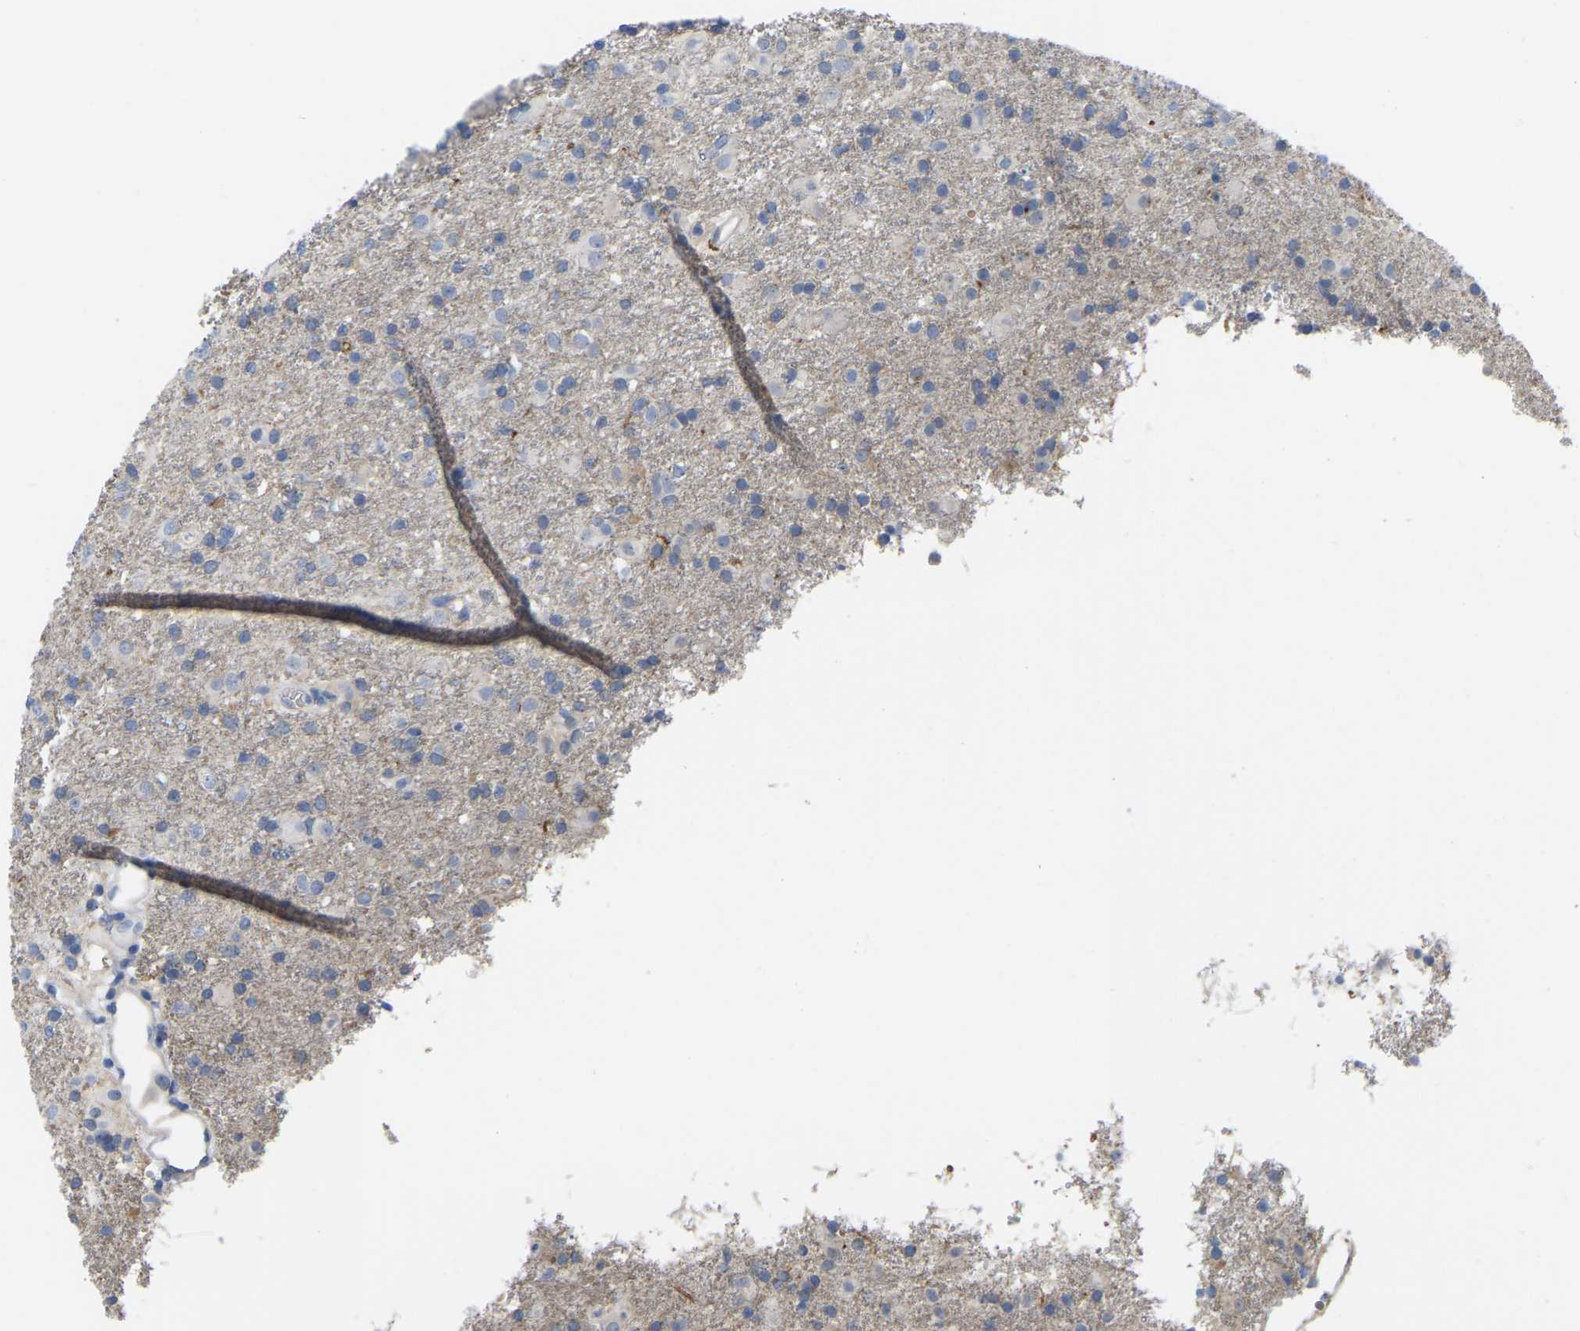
{"staining": {"intensity": "moderate", "quantity": "<25%", "location": "cytoplasmic/membranous"}, "tissue": "glioma", "cell_type": "Tumor cells", "image_type": "cancer", "snomed": [{"axis": "morphology", "description": "Glioma, malignant, Low grade"}, {"axis": "topography", "description": "Brain"}], "caption": "Protein staining shows moderate cytoplasmic/membranous expression in about <25% of tumor cells in glioma.", "gene": "ZNF449", "patient": {"sex": "male", "age": 65}}